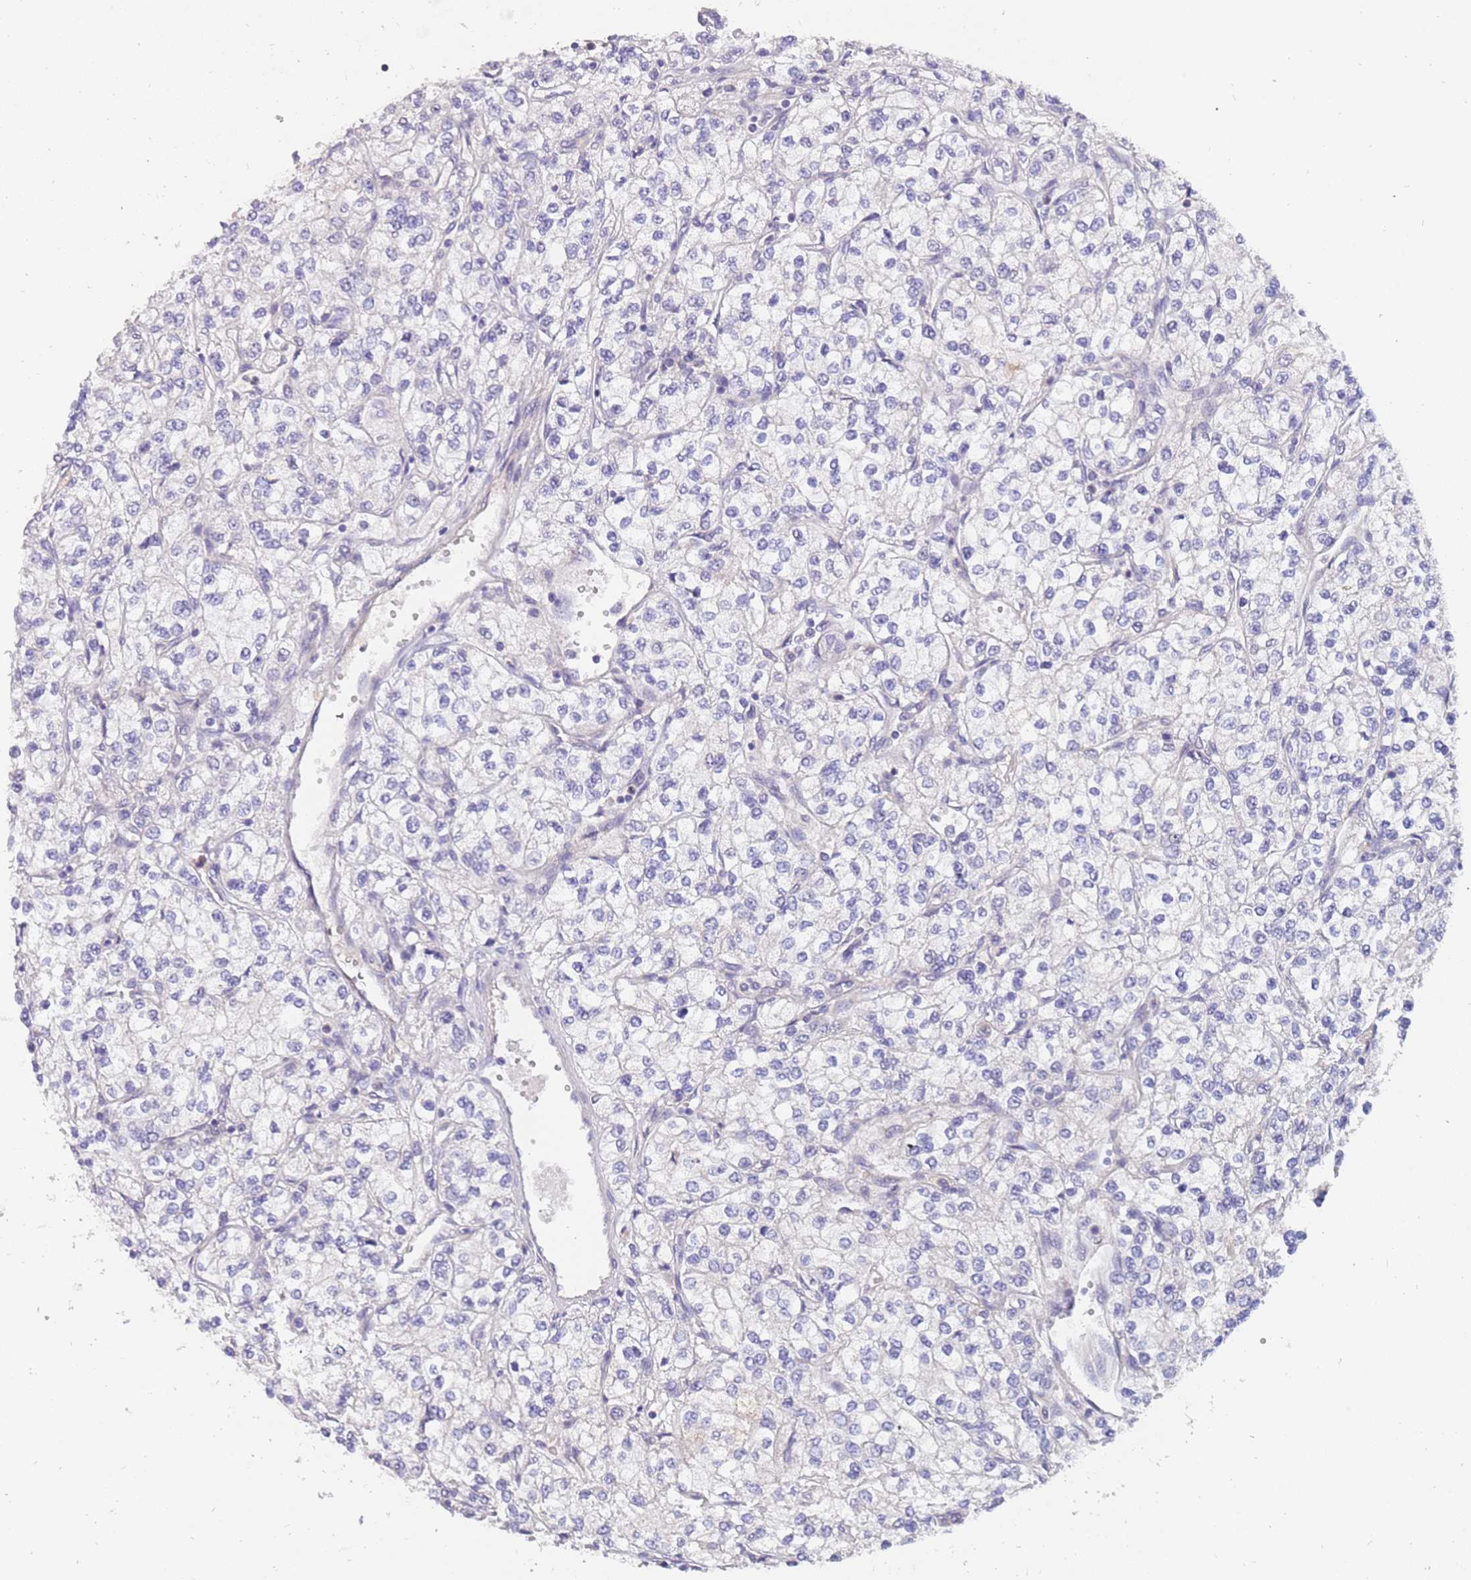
{"staining": {"intensity": "negative", "quantity": "none", "location": "none"}, "tissue": "renal cancer", "cell_type": "Tumor cells", "image_type": "cancer", "snomed": [{"axis": "morphology", "description": "Adenocarcinoma, NOS"}, {"axis": "topography", "description": "Kidney"}], "caption": "Immunohistochemical staining of human renal cancer exhibits no significant positivity in tumor cells.", "gene": "ZNF746", "patient": {"sex": "male", "age": 80}}